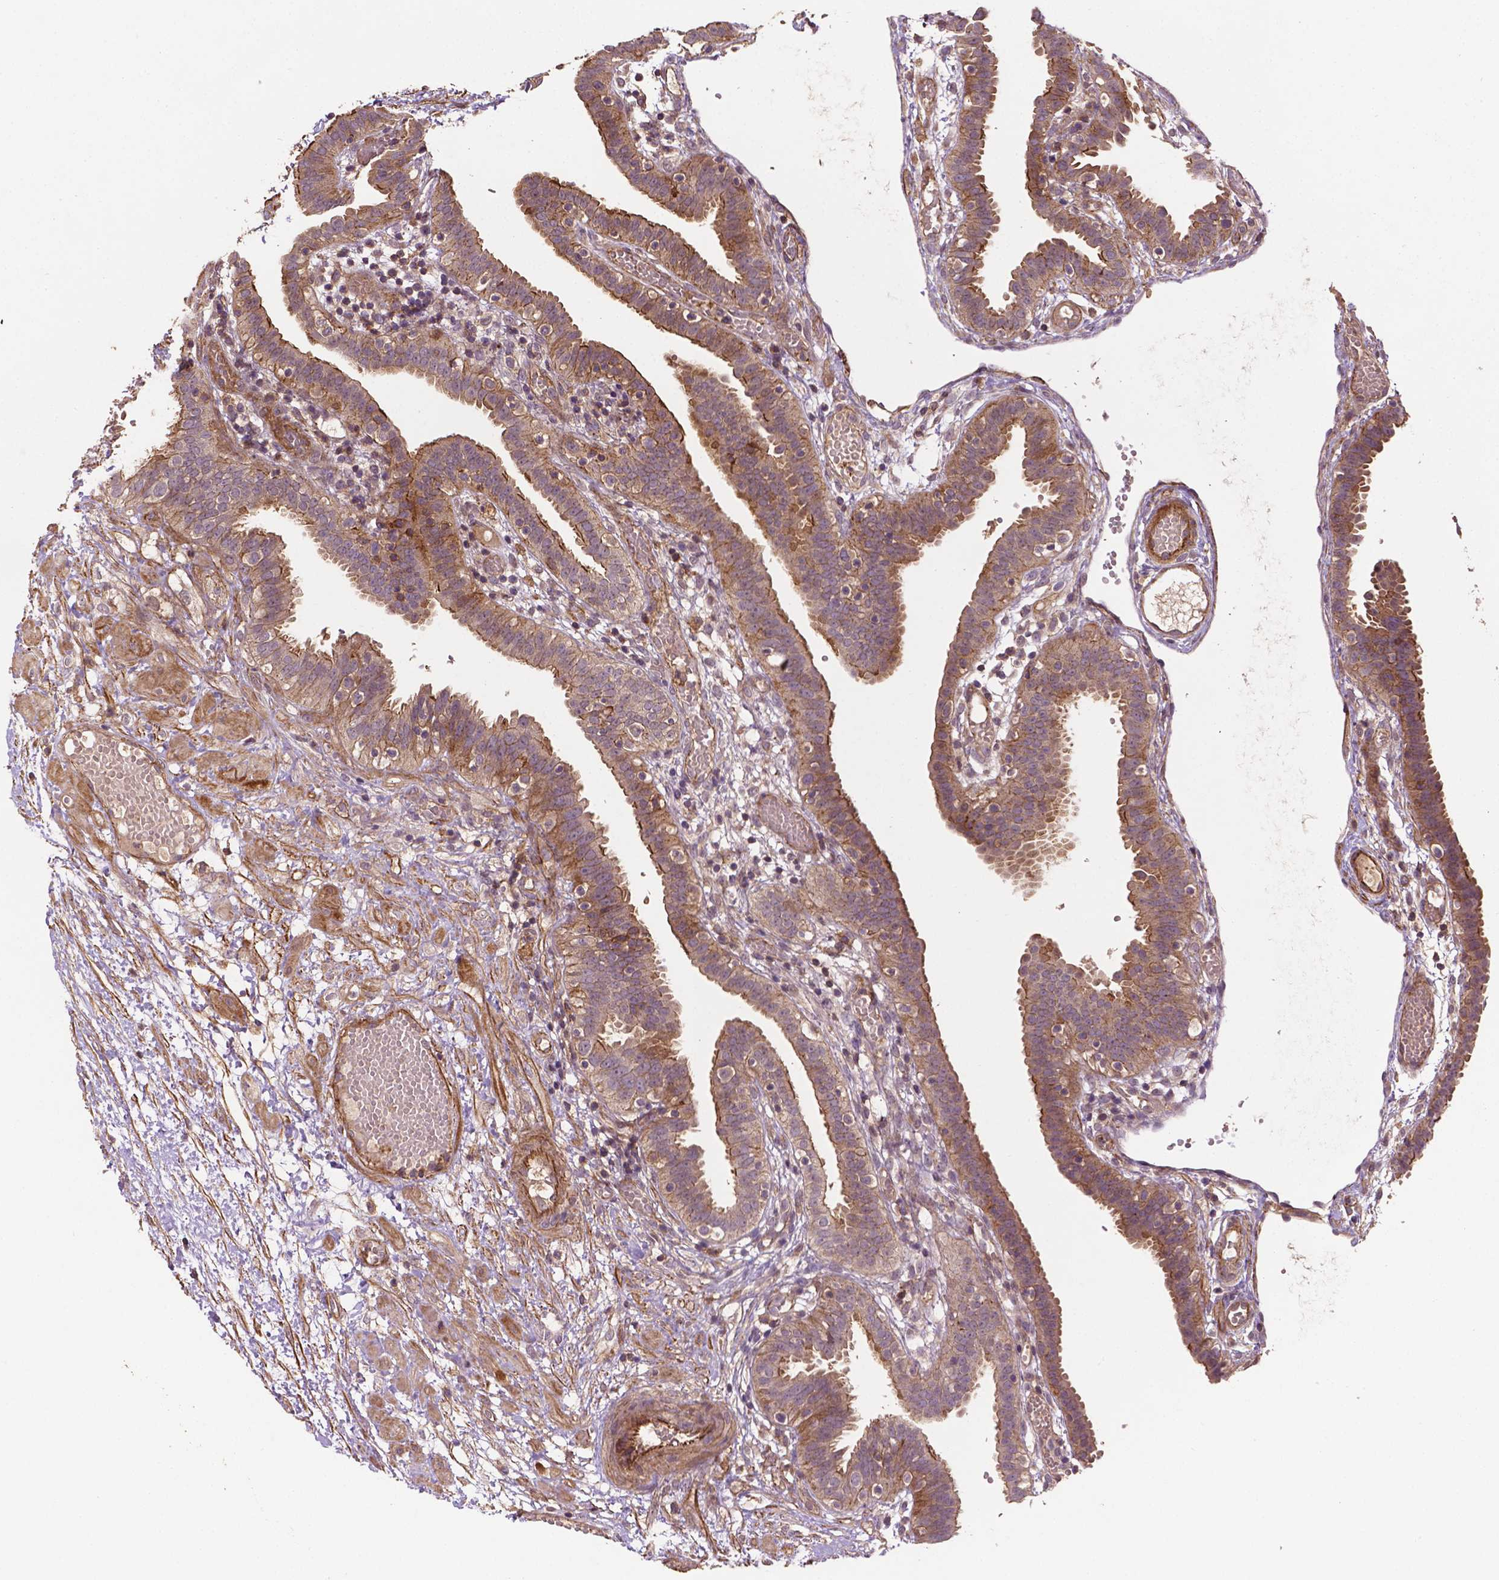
{"staining": {"intensity": "weak", "quantity": ">75%", "location": "cytoplasmic/membranous"}, "tissue": "fallopian tube", "cell_type": "Glandular cells", "image_type": "normal", "snomed": [{"axis": "morphology", "description": "Normal tissue, NOS"}, {"axis": "topography", "description": "Fallopian tube"}], "caption": "Brown immunohistochemical staining in normal fallopian tube demonstrates weak cytoplasmic/membranous positivity in approximately >75% of glandular cells.", "gene": "ZMYND19", "patient": {"sex": "female", "age": 37}}